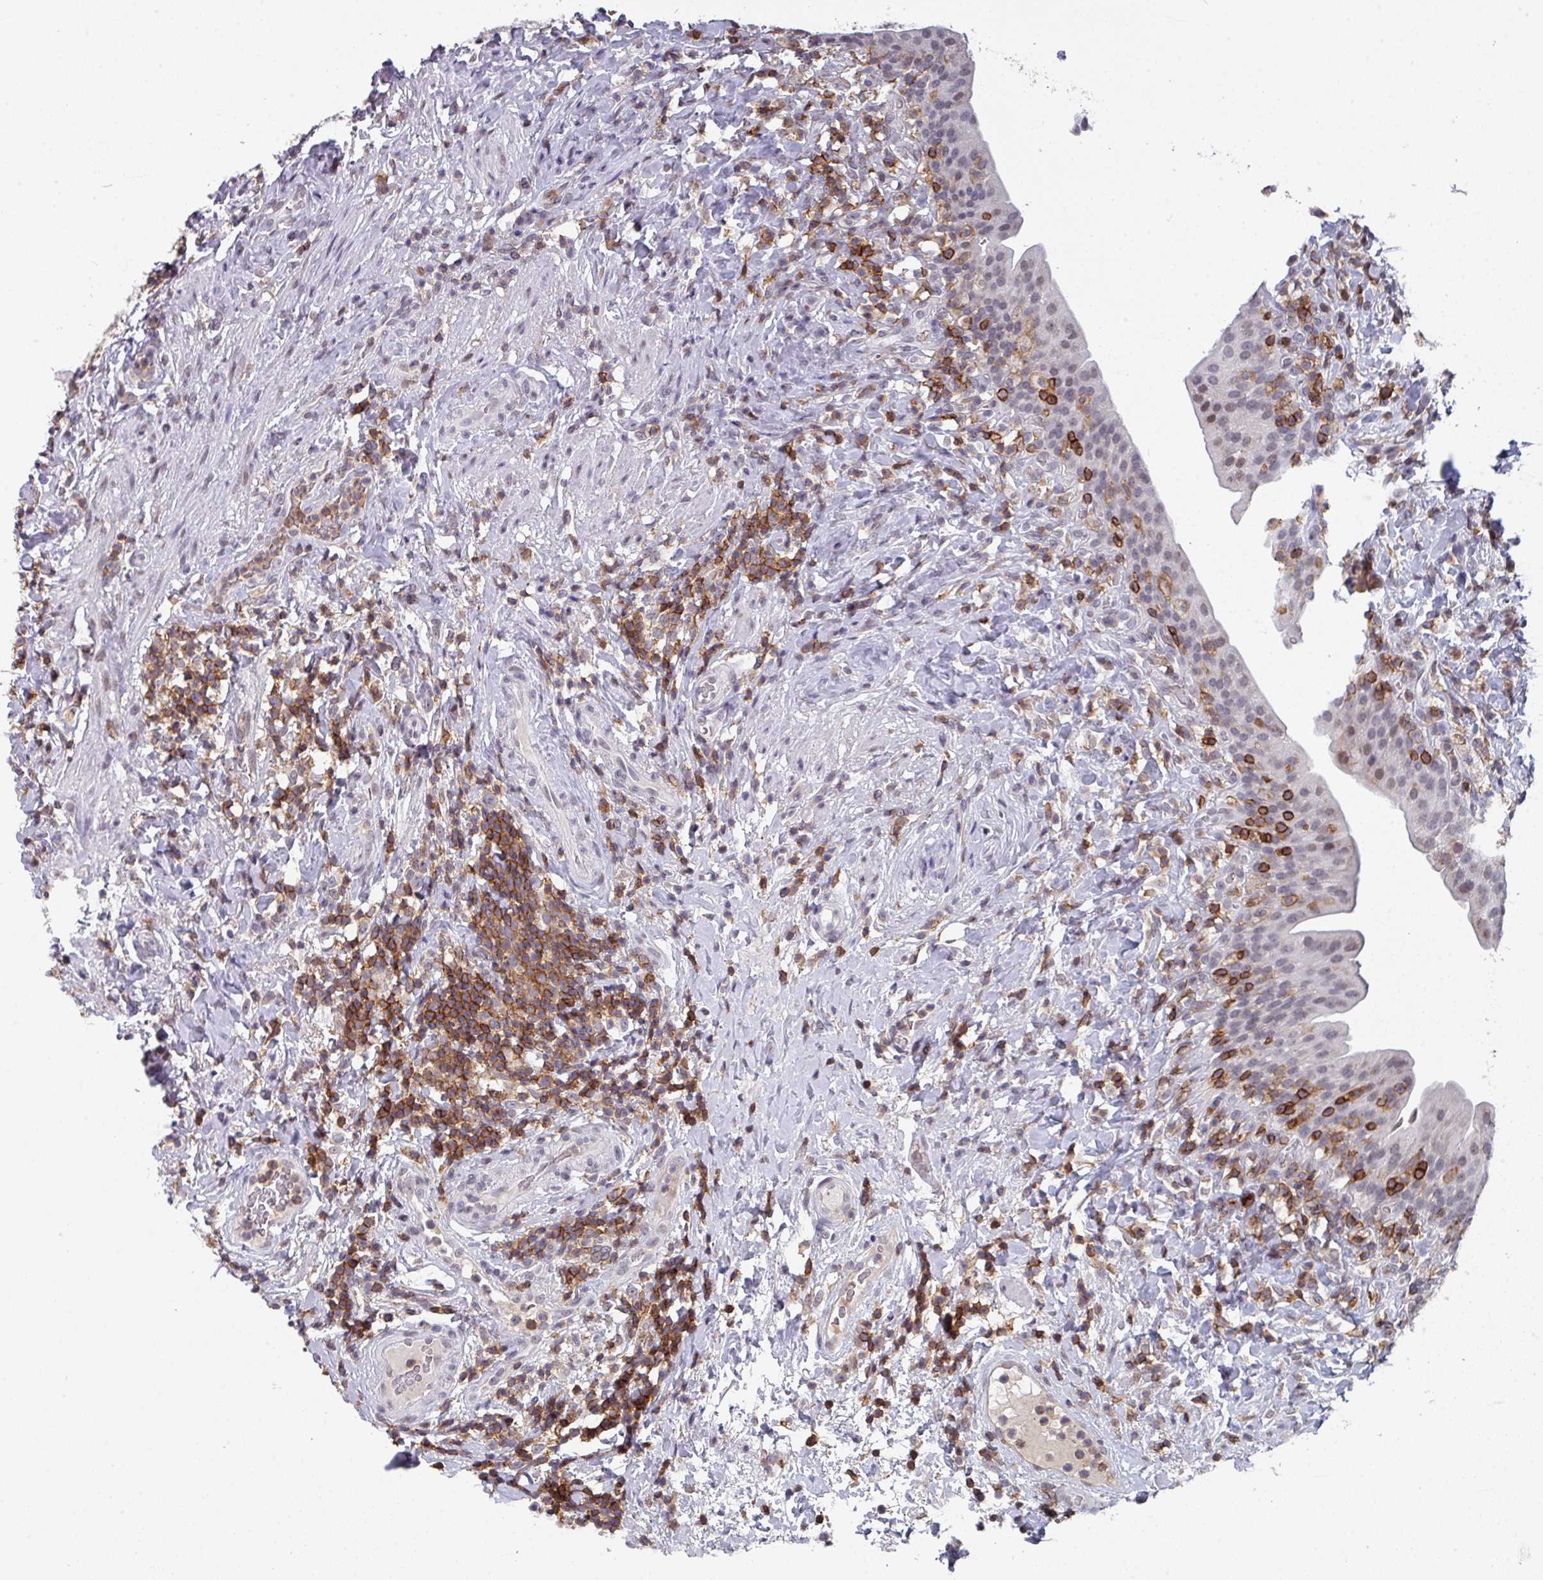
{"staining": {"intensity": "weak", "quantity": "25%-75%", "location": "nuclear"}, "tissue": "urinary bladder", "cell_type": "Urothelial cells", "image_type": "normal", "snomed": [{"axis": "morphology", "description": "Normal tissue, NOS"}, {"axis": "morphology", "description": "Inflammation, NOS"}, {"axis": "topography", "description": "Urinary bladder"}], "caption": "The photomicrograph reveals staining of unremarkable urinary bladder, revealing weak nuclear protein expression (brown color) within urothelial cells.", "gene": "RASAL3", "patient": {"sex": "male", "age": 64}}